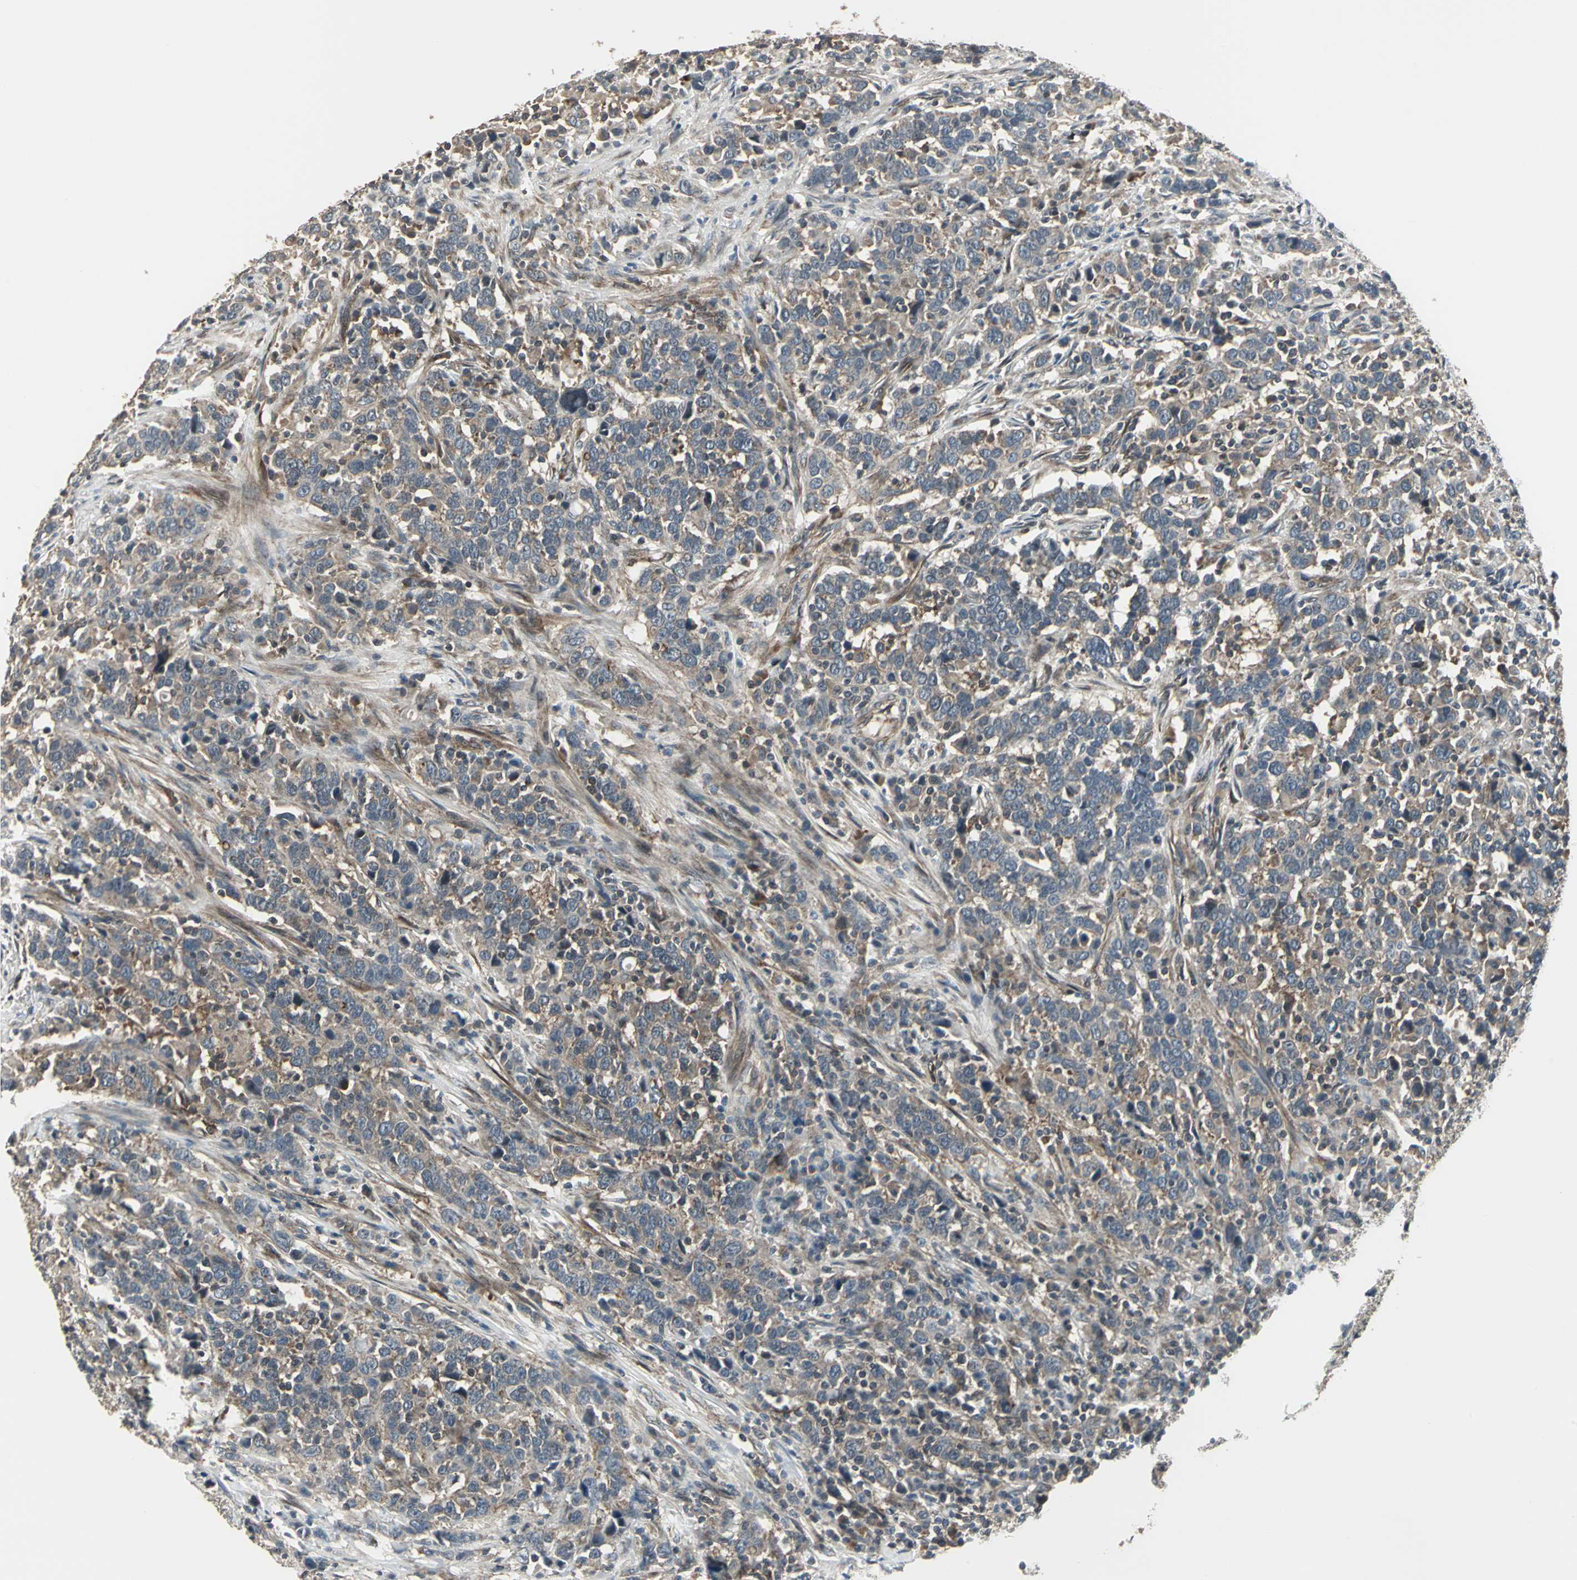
{"staining": {"intensity": "moderate", "quantity": ">75%", "location": "cytoplasmic/membranous"}, "tissue": "urothelial cancer", "cell_type": "Tumor cells", "image_type": "cancer", "snomed": [{"axis": "morphology", "description": "Urothelial carcinoma, High grade"}, {"axis": "topography", "description": "Urinary bladder"}], "caption": "Urothelial carcinoma (high-grade) tissue shows moderate cytoplasmic/membranous positivity in about >75% of tumor cells, visualized by immunohistochemistry. The protein of interest is shown in brown color, while the nuclei are stained blue.", "gene": "PFDN1", "patient": {"sex": "male", "age": 61}}